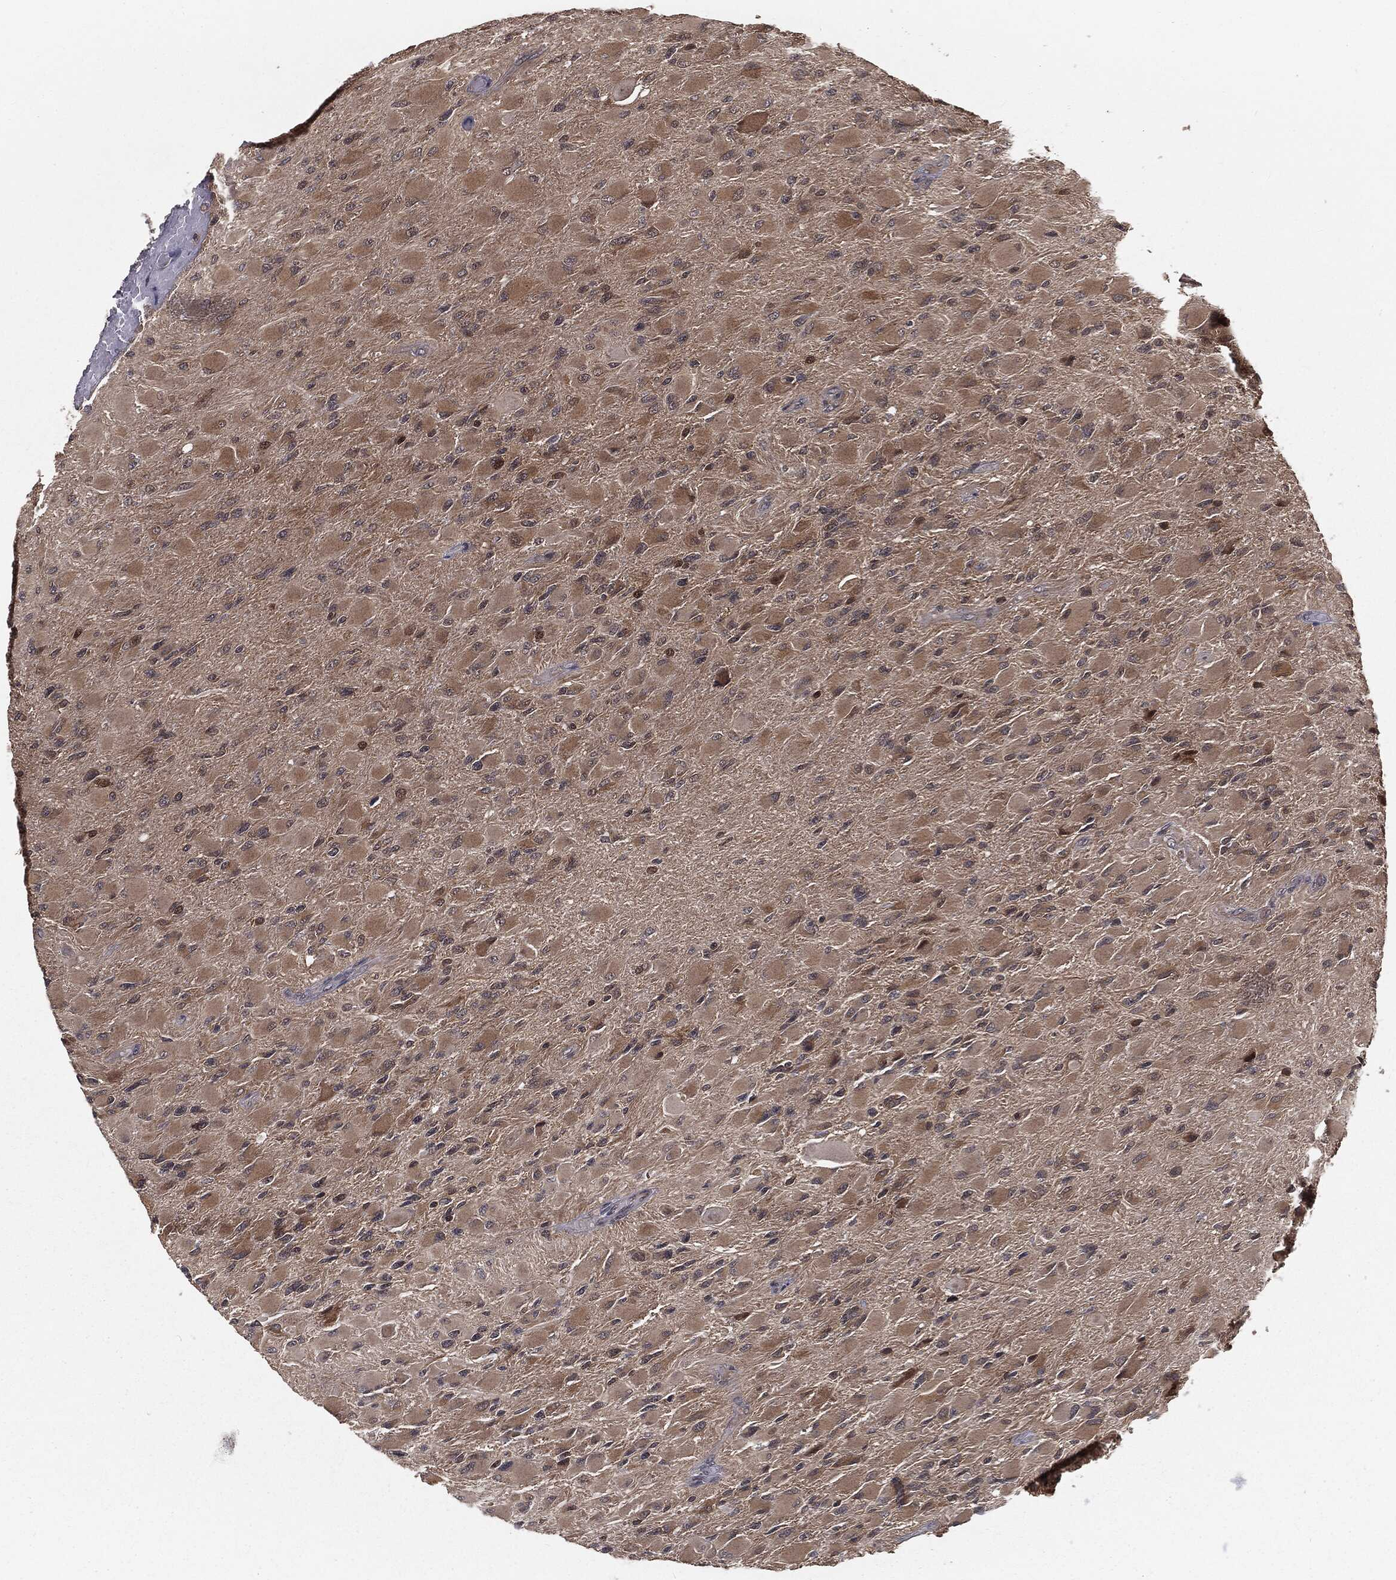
{"staining": {"intensity": "weak", "quantity": ">75%", "location": "cytoplasmic/membranous"}, "tissue": "glioma", "cell_type": "Tumor cells", "image_type": "cancer", "snomed": [{"axis": "morphology", "description": "Glioma, malignant, High grade"}, {"axis": "topography", "description": "Cerebral cortex"}], "caption": "Protein analysis of glioma tissue reveals weak cytoplasmic/membranous positivity in about >75% of tumor cells.", "gene": "FBXO7", "patient": {"sex": "female", "age": 36}}